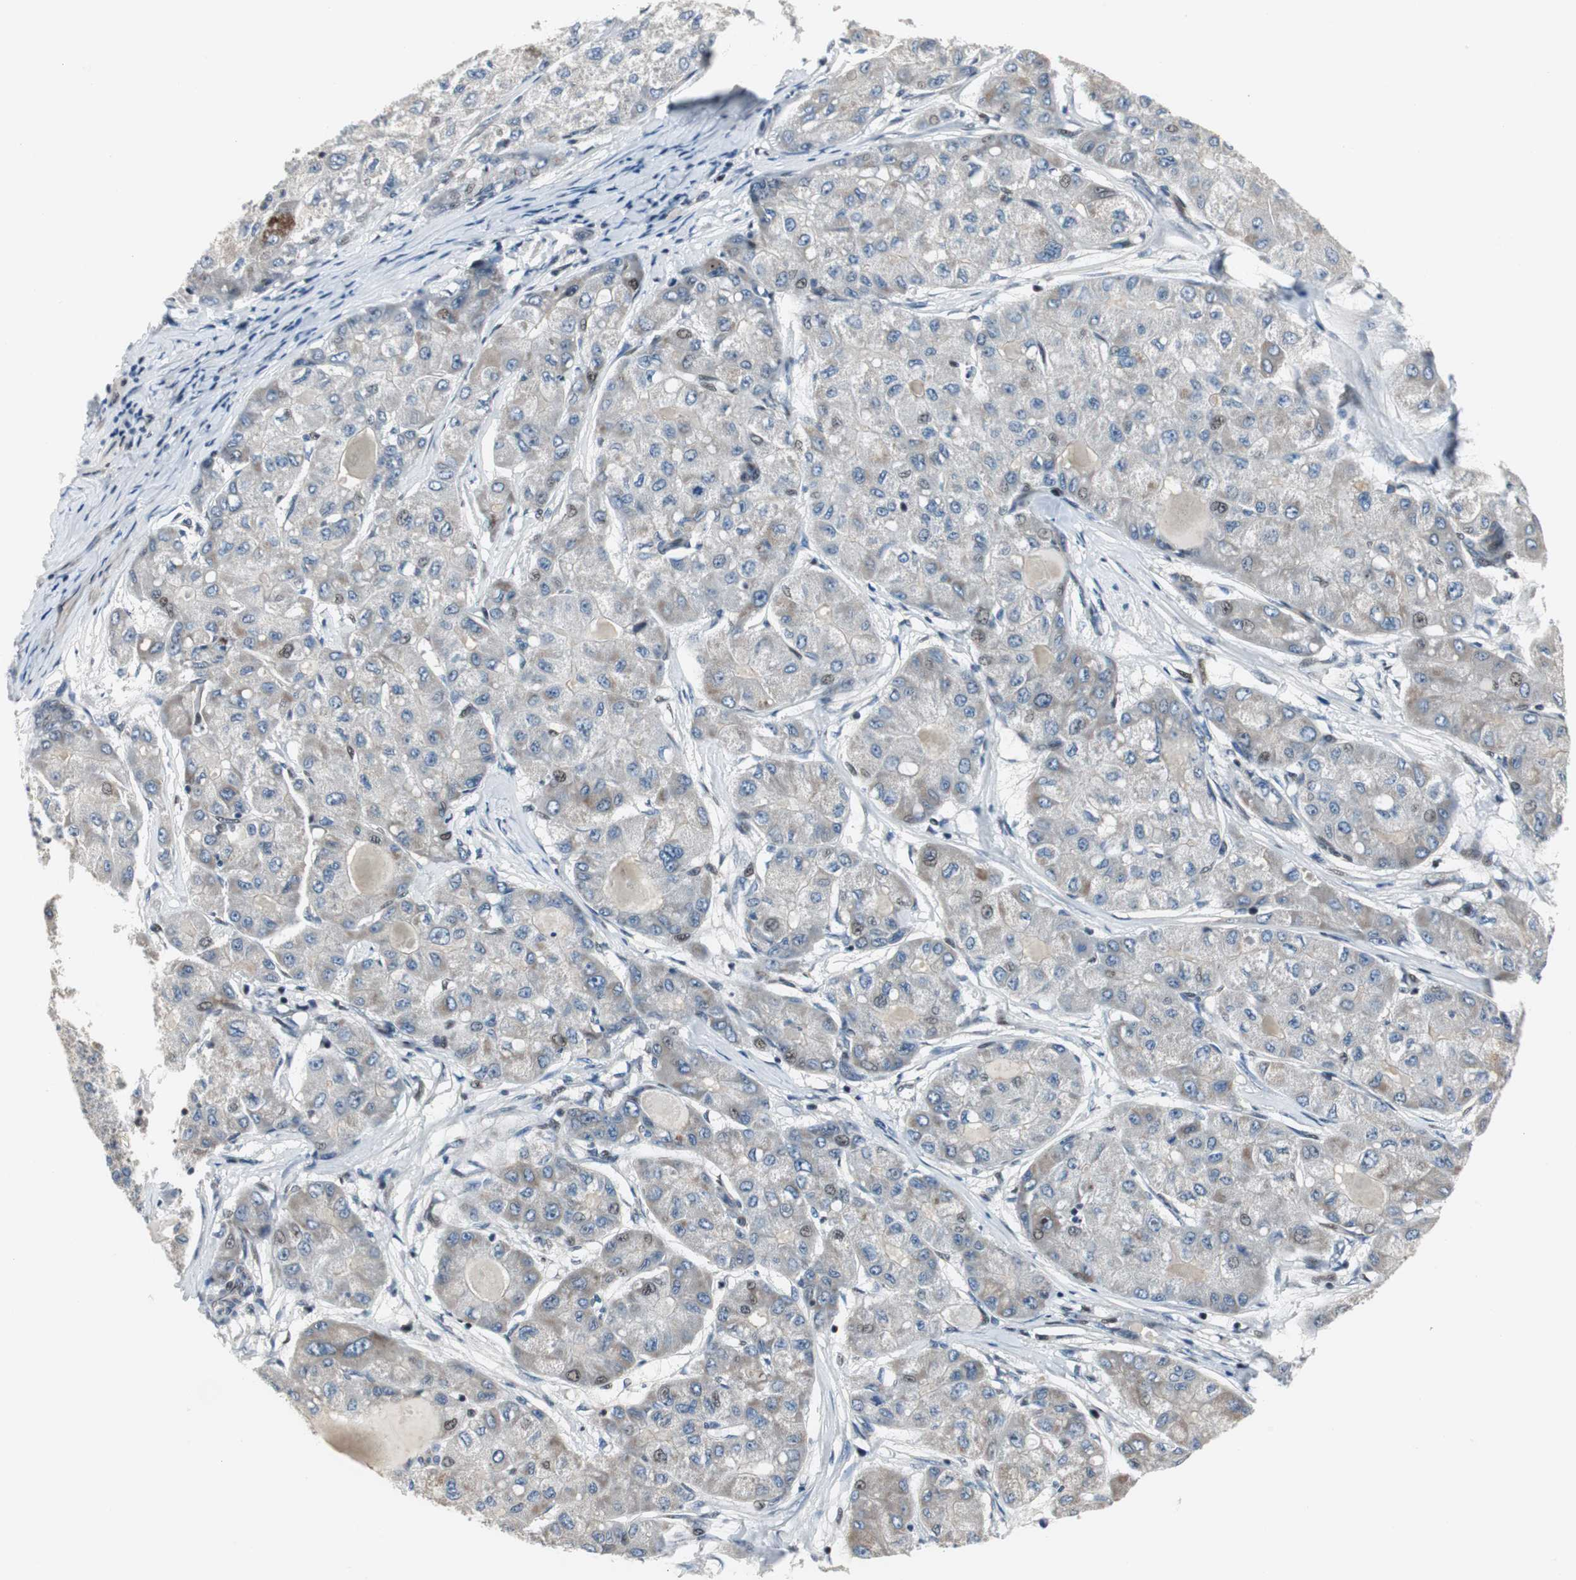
{"staining": {"intensity": "moderate", "quantity": "<25%", "location": "nuclear"}, "tissue": "liver cancer", "cell_type": "Tumor cells", "image_type": "cancer", "snomed": [{"axis": "morphology", "description": "Carcinoma, Hepatocellular, NOS"}, {"axis": "topography", "description": "Liver"}], "caption": "The micrograph shows staining of liver cancer (hepatocellular carcinoma), revealing moderate nuclear protein positivity (brown color) within tumor cells.", "gene": "RAD1", "patient": {"sex": "male", "age": 80}}